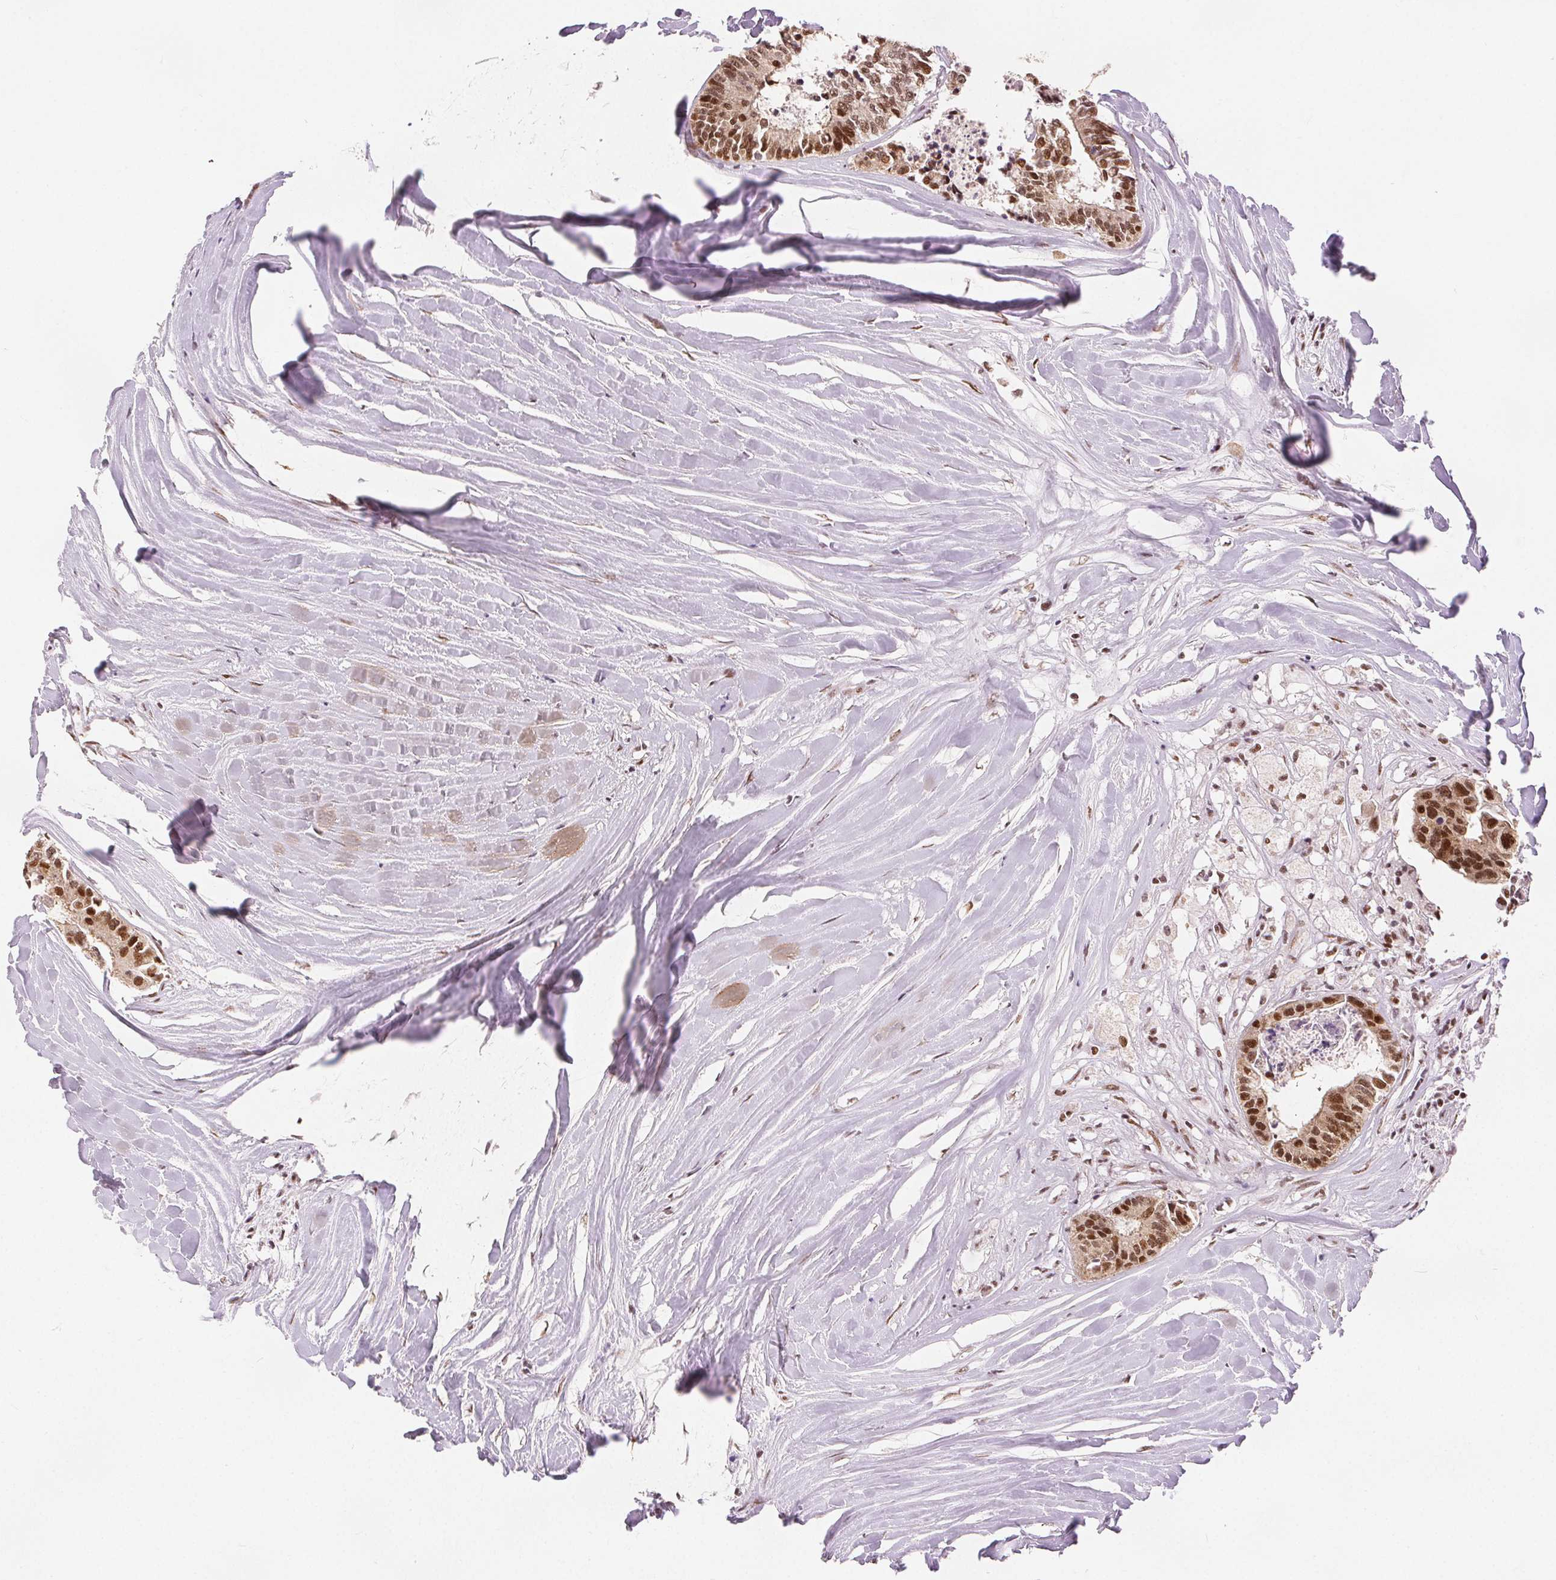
{"staining": {"intensity": "strong", "quantity": ">75%", "location": "nuclear"}, "tissue": "colorectal cancer", "cell_type": "Tumor cells", "image_type": "cancer", "snomed": [{"axis": "morphology", "description": "Adenocarcinoma, NOS"}, {"axis": "topography", "description": "Colon"}, {"axis": "topography", "description": "Rectum"}], "caption": "IHC (DAB) staining of colorectal cancer displays strong nuclear protein expression in about >75% of tumor cells. (Stains: DAB (3,3'-diaminobenzidine) in brown, nuclei in blue, Microscopy: brightfield microscopy at high magnification).", "gene": "ZNF703", "patient": {"sex": "male", "age": 57}}